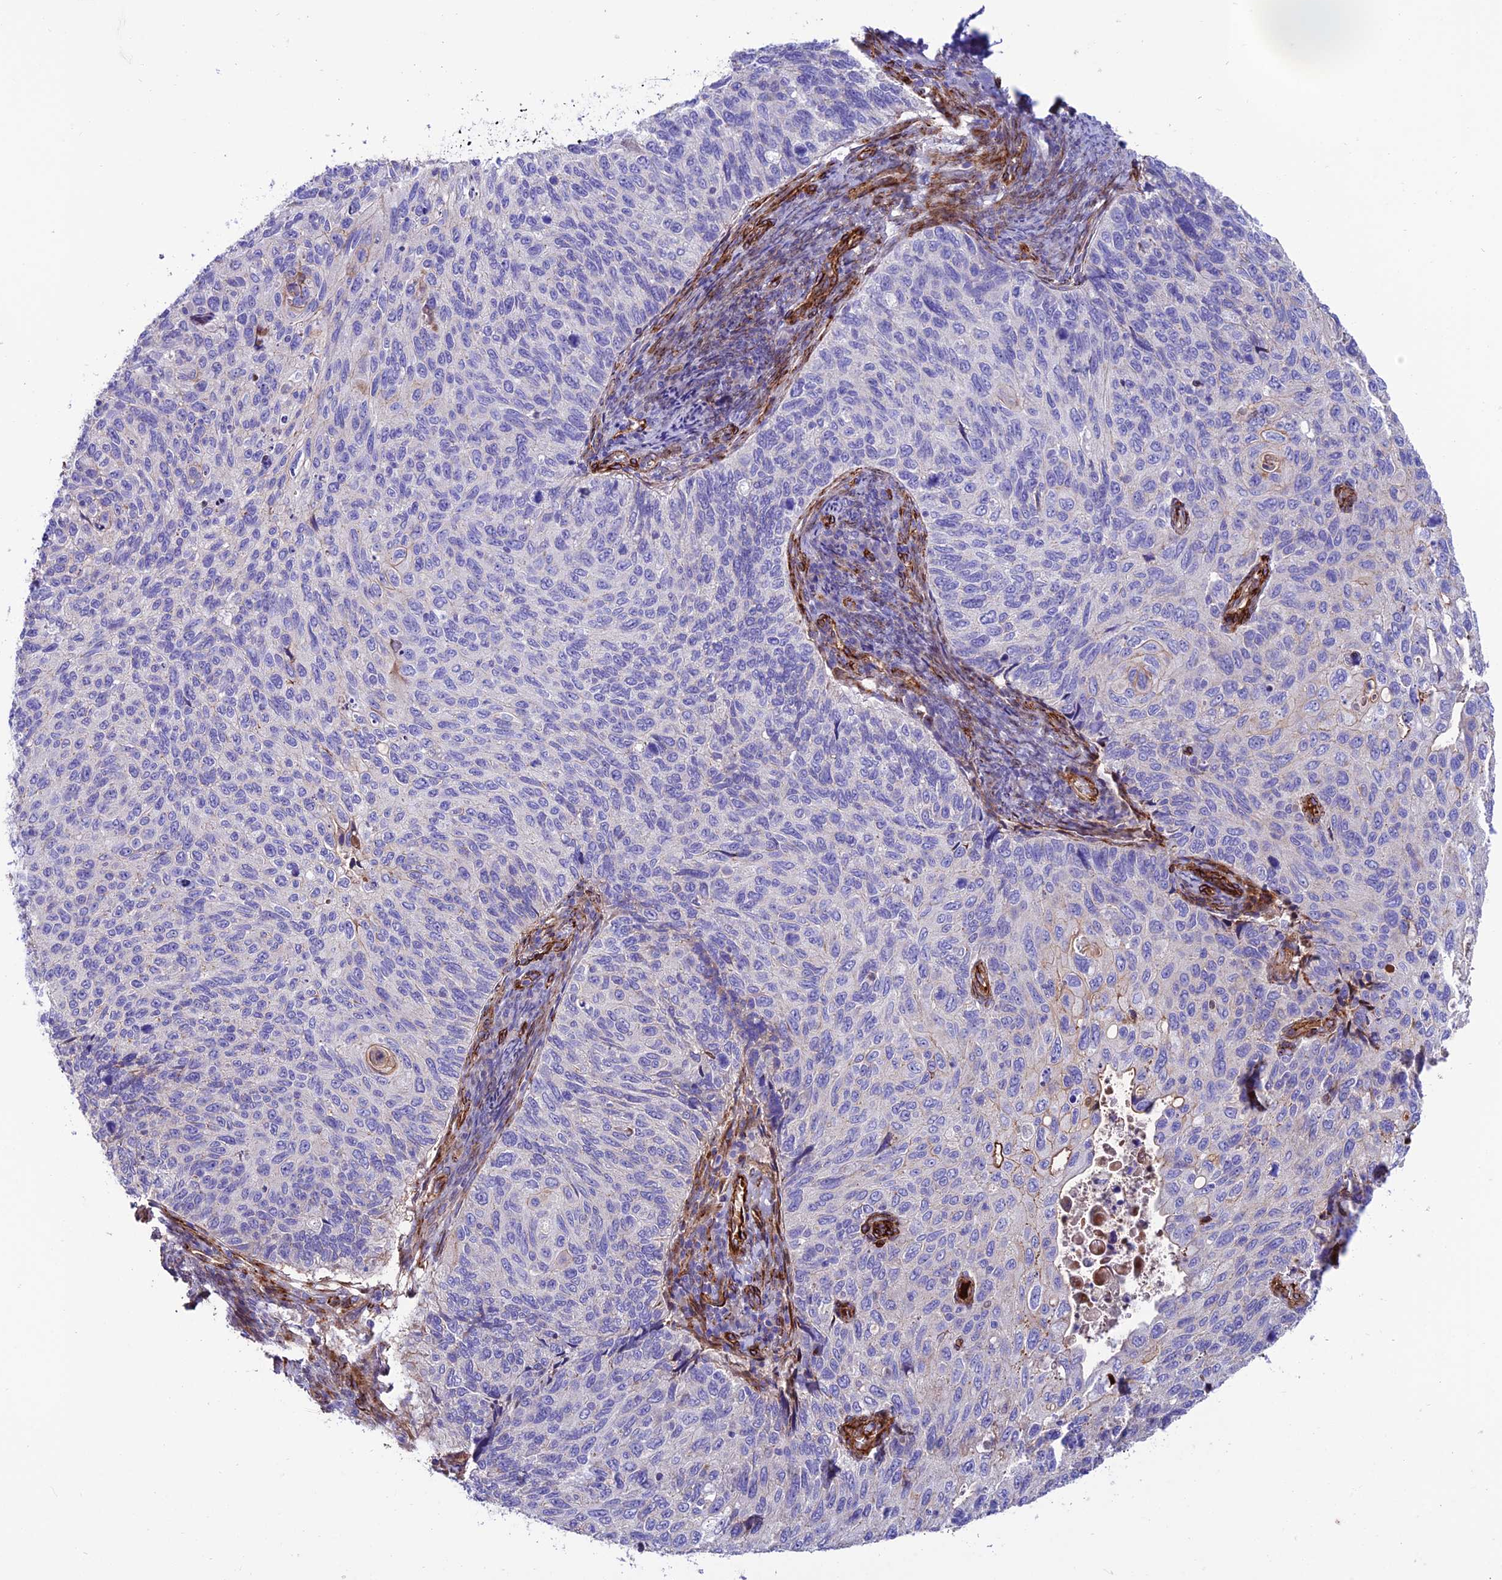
{"staining": {"intensity": "negative", "quantity": "none", "location": "none"}, "tissue": "cervical cancer", "cell_type": "Tumor cells", "image_type": "cancer", "snomed": [{"axis": "morphology", "description": "Squamous cell carcinoma, NOS"}, {"axis": "topography", "description": "Cervix"}], "caption": "Immunohistochemistry (IHC) of human cervical squamous cell carcinoma demonstrates no positivity in tumor cells.", "gene": "REX1BD", "patient": {"sex": "female", "age": 70}}